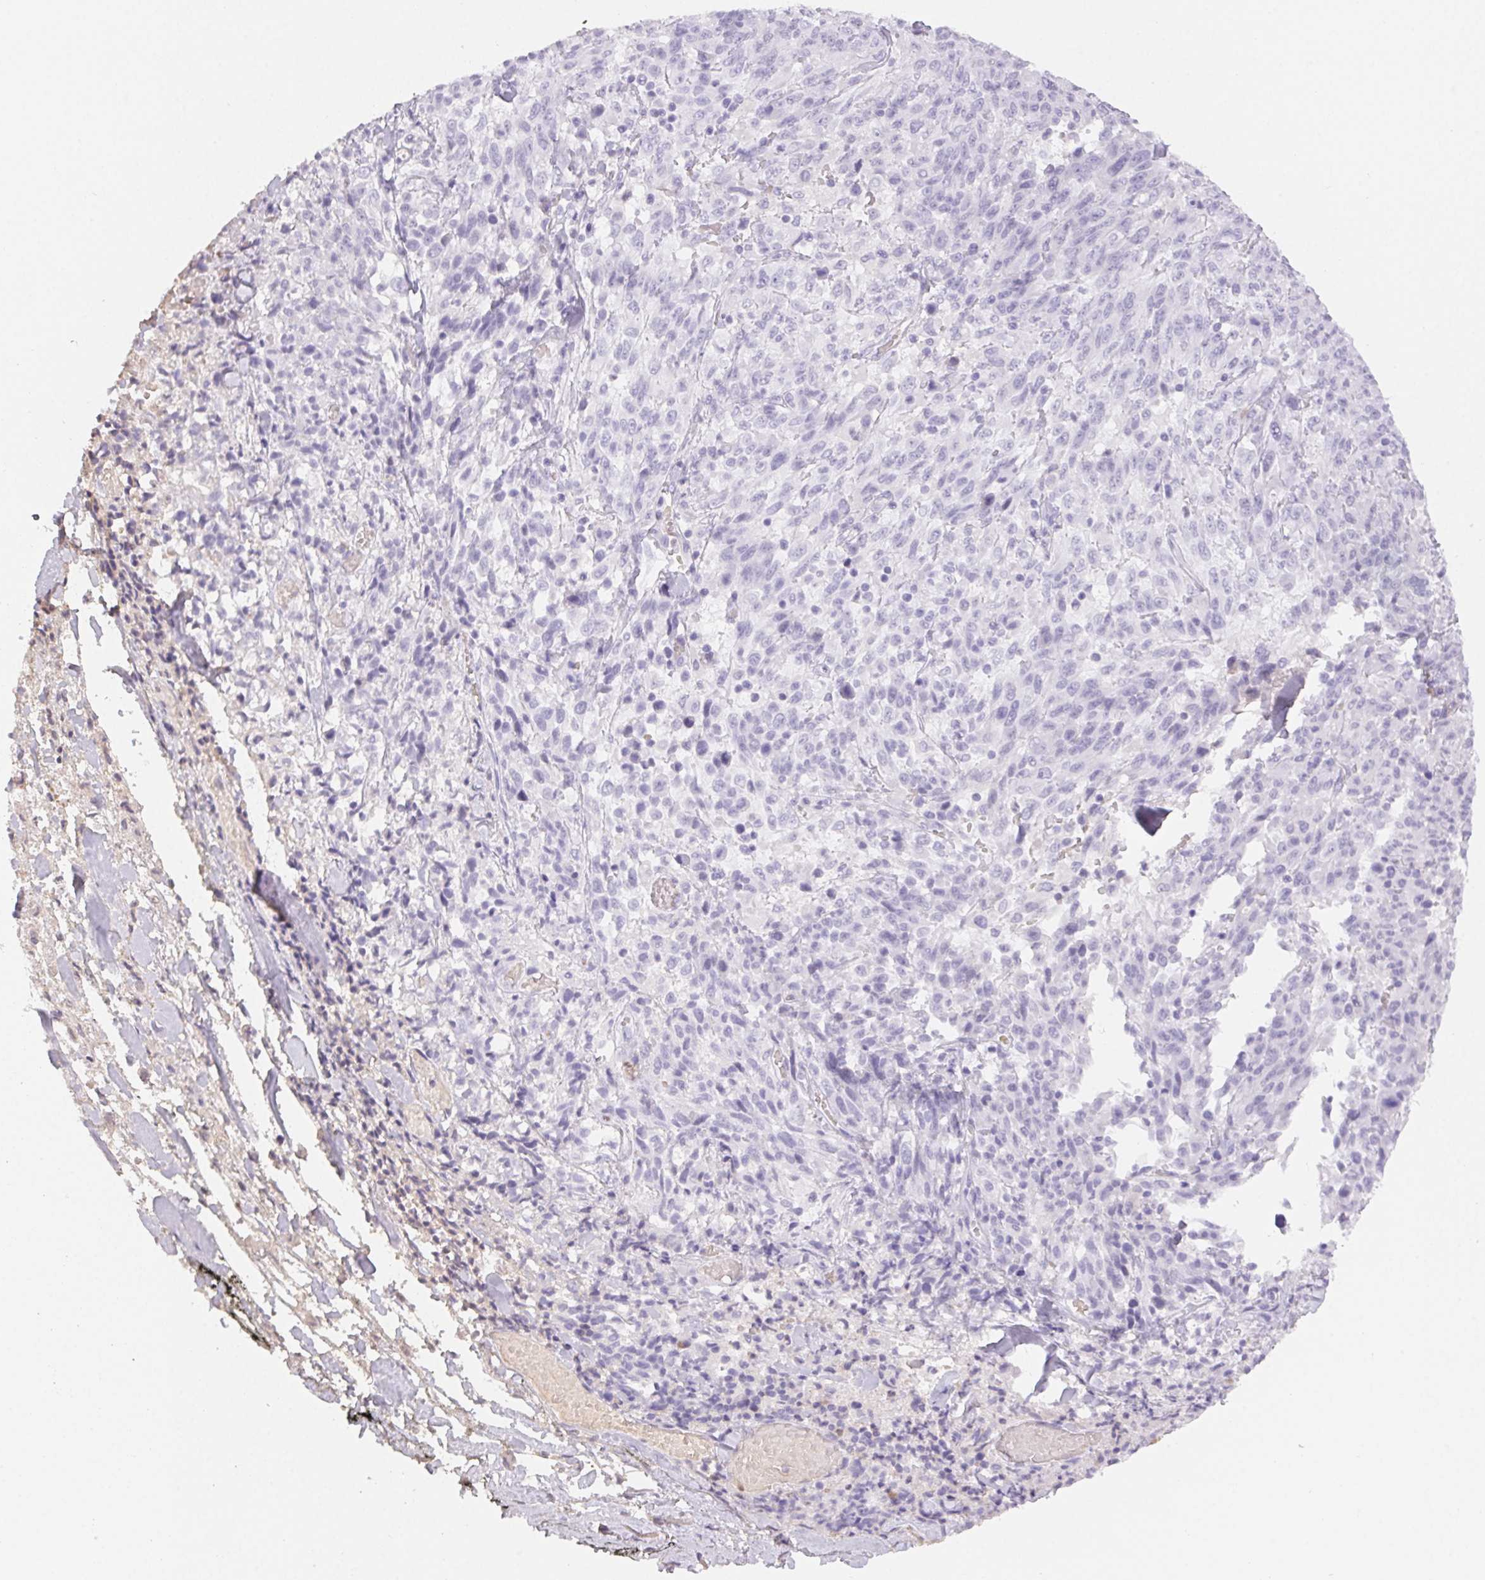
{"staining": {"intensity": "negative", "quantity": "none", "location": "none"}, "tissue": "melanoma", "cell_type": "Tumor cells", "image_type": "cancer", "snomed": [{"axis": "morphology", "description": "Malignant melanoma, NOS"}, {"axis": "topography", "description": "Skin"}], "caption": "This is a image of immunohistochemistry staining of melanoma, which shows no staining in tumor cells.", "gene": "PADI4", "patient": {"sex": "female", "age": 91}}